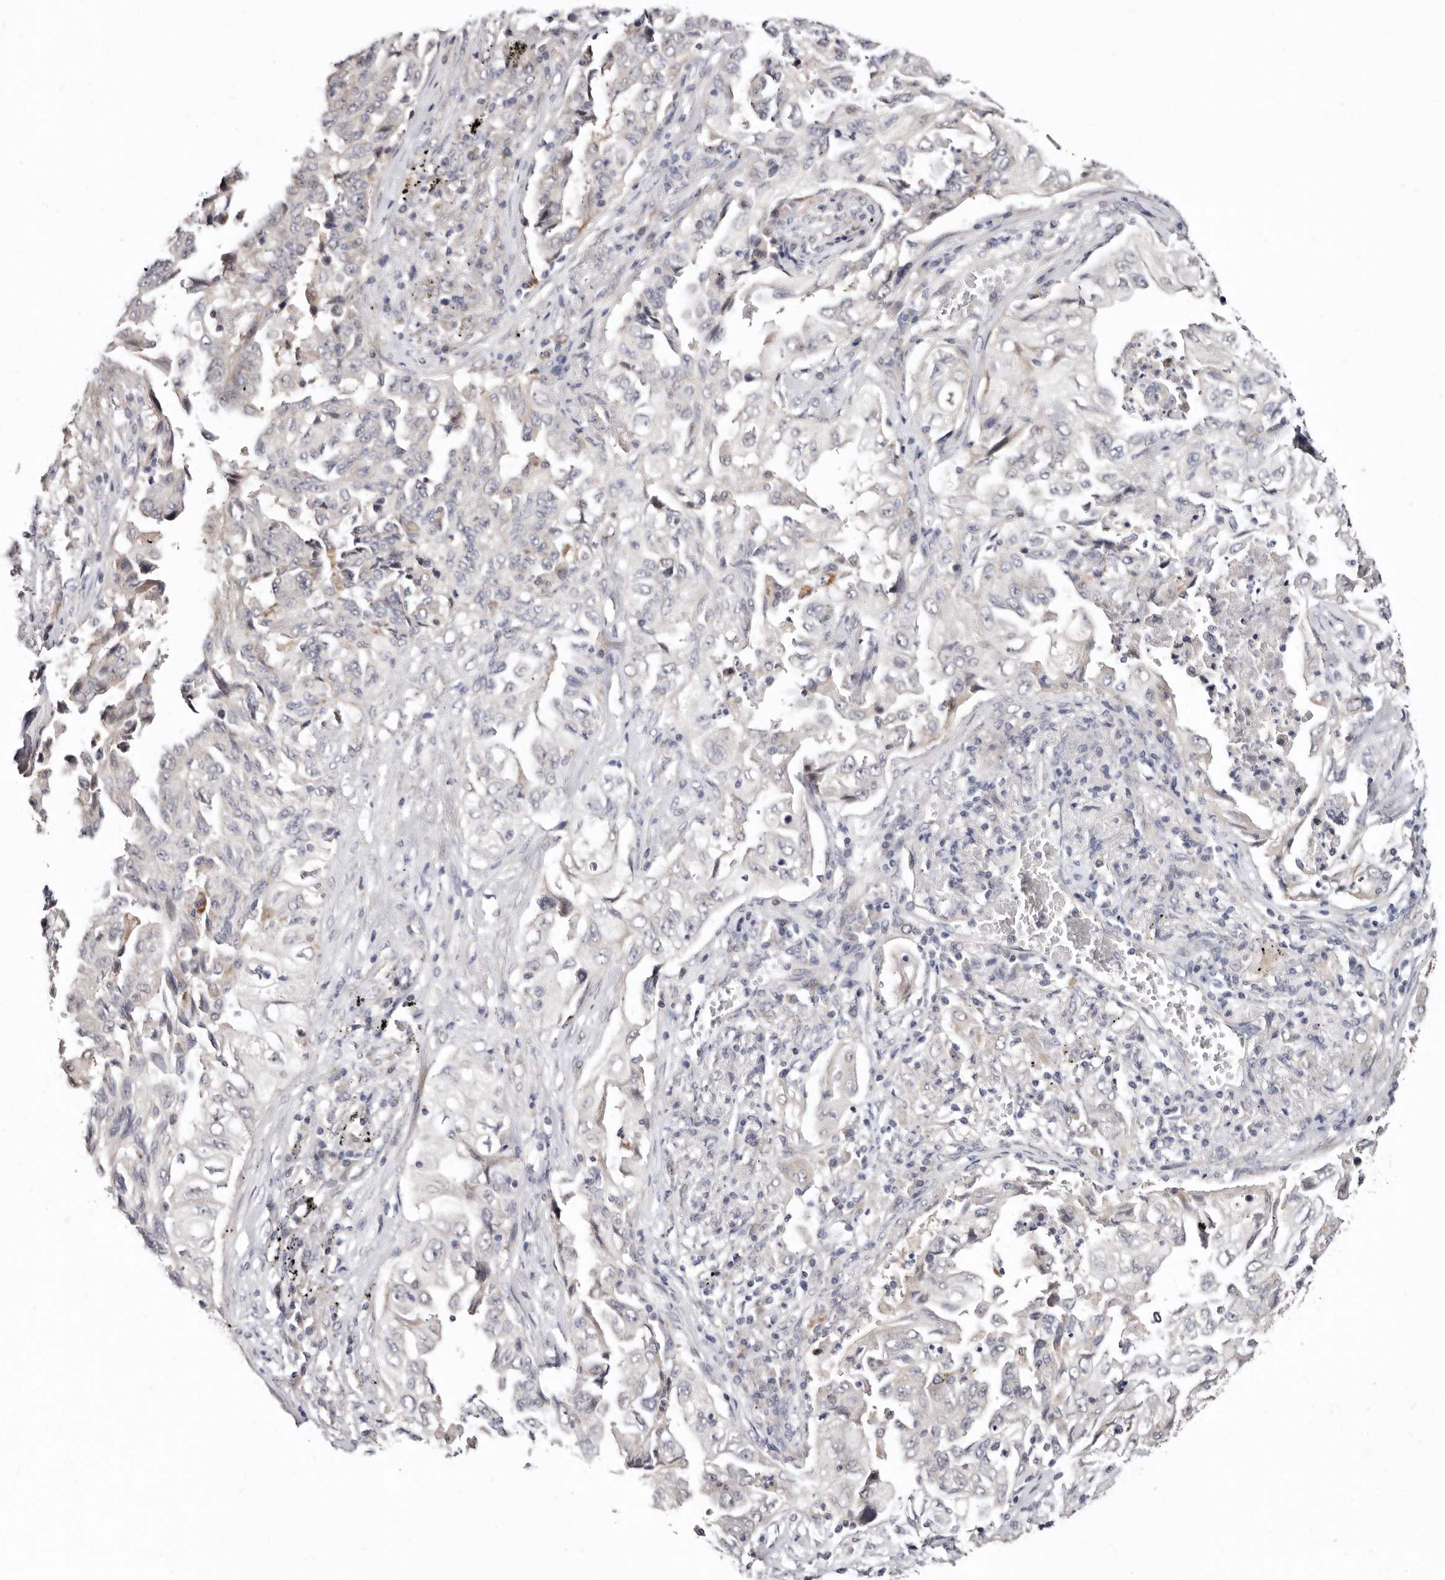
{"staining": {"intensity": "negative", "quantity": "none", "location": "none"}, "tissue": "lung cancer", "cell_type": "Tumor cells", "image_type": "cancer", "snomed": [{"axis": "morphology", "description": "Adenocarcinoma, NOS"}, {"axis": "topography", "description": "Lung"}], "caption": "Immunohistochemical staining of human lung adenocarcinoma demonstrates no significant staining in tumor cells. (DAB immunohistochemistry visualized using brightfield microscopy, high magnification).", "gene": "KLHL4", "patient": {"sex": "female", "age": 51}}